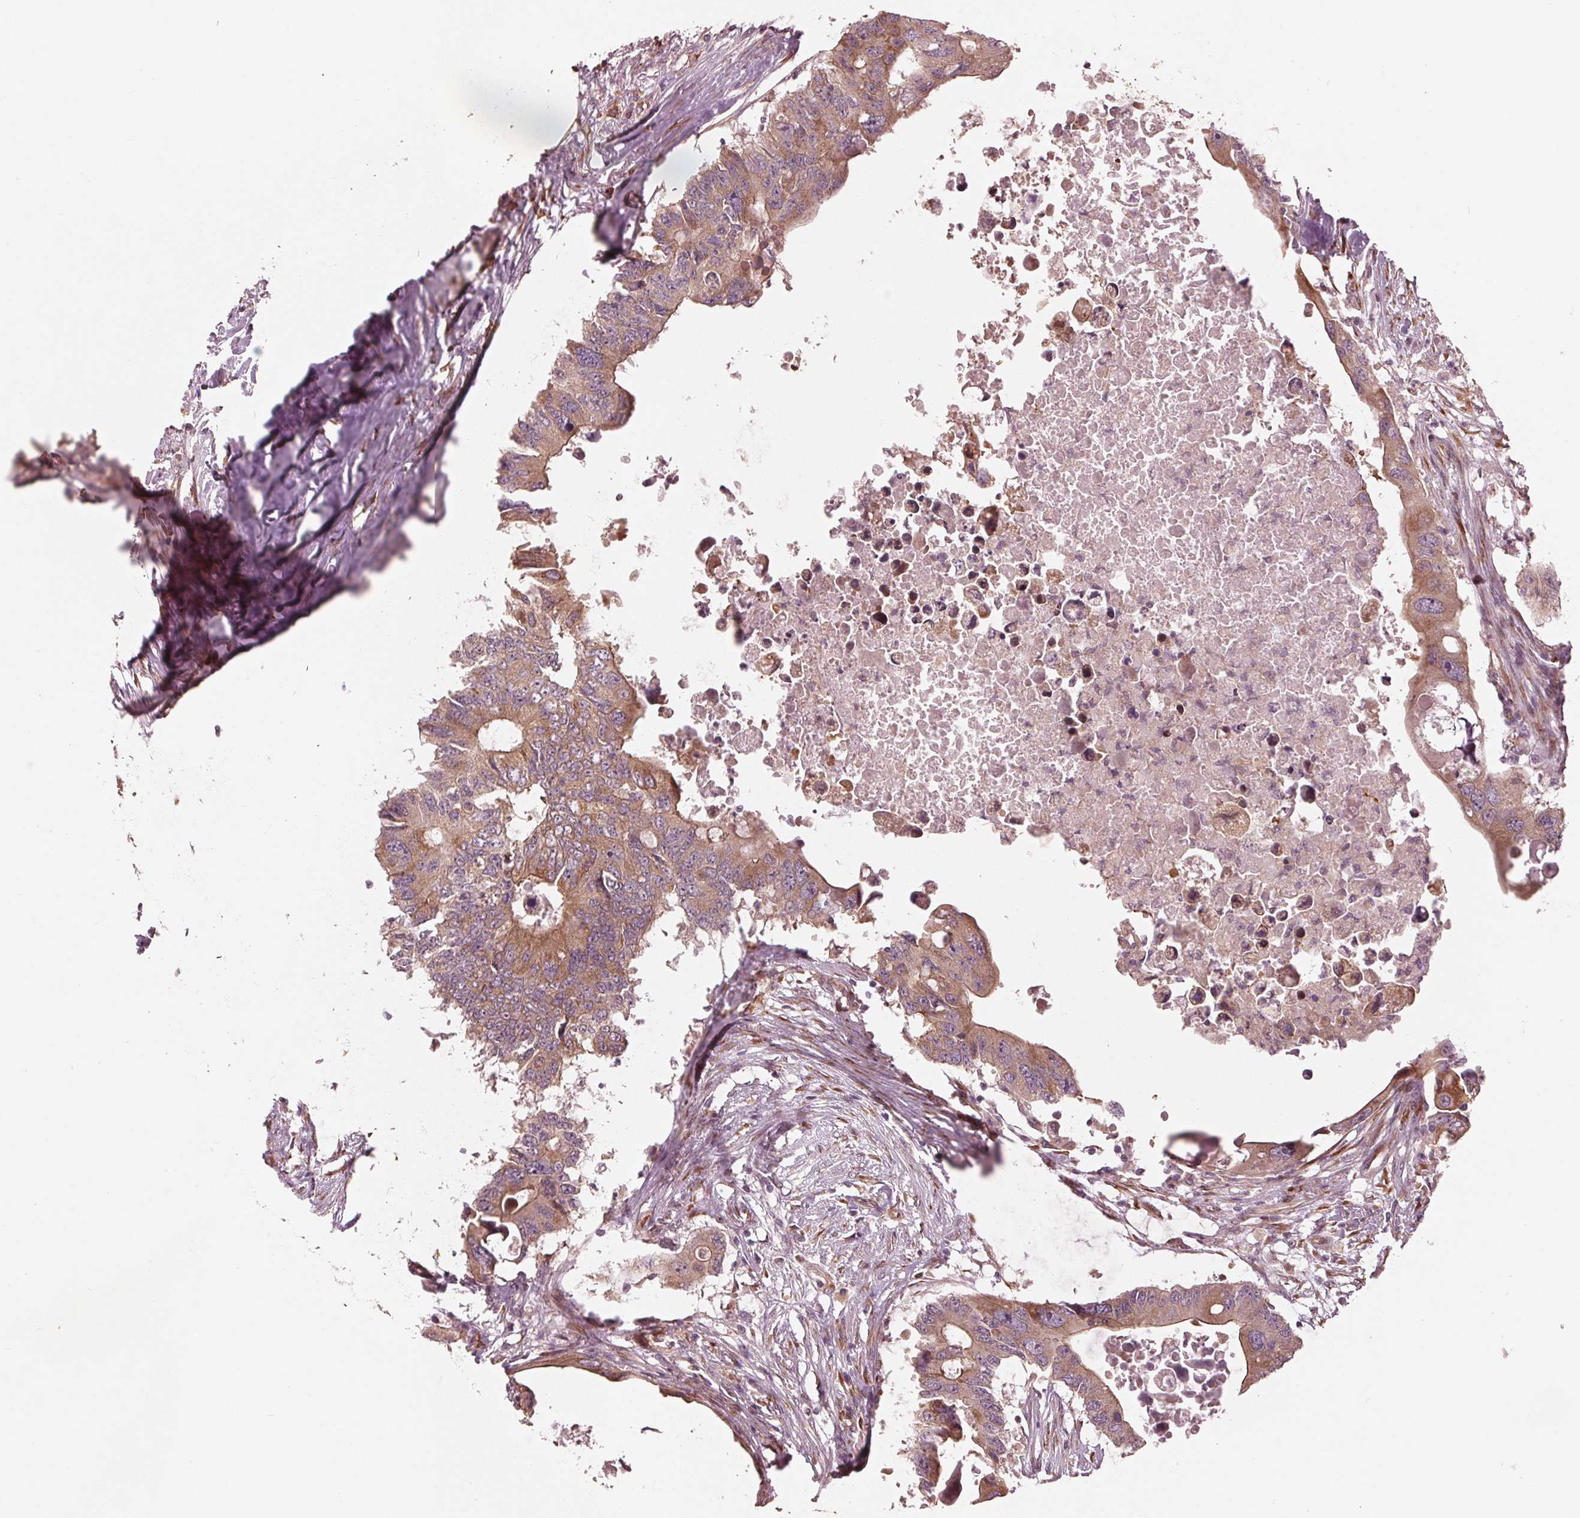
{"staining": {"intensity": "moderate", "quantity": ">75%", "location": "cytoplasmic/membranous"}, "tissue": "colorectal cancer", "cell_type": "Tumor cells", "image_type": "cancer", "snomed": [{"axis": "morphology", "description": "Adenocarcinoma, NOS"}, {"axis": "topography", "description": "Colon"}], "caption": "DAB (3,3'-diaminobenzidine) immunohistochemical staining of human colorectal adenocarcinoma displays moderate cytoplasmic/membranous protein staining in about >75% of tumor cells.", "gene": "CMIP", "patient": {"sex": "male", "age": 71}}